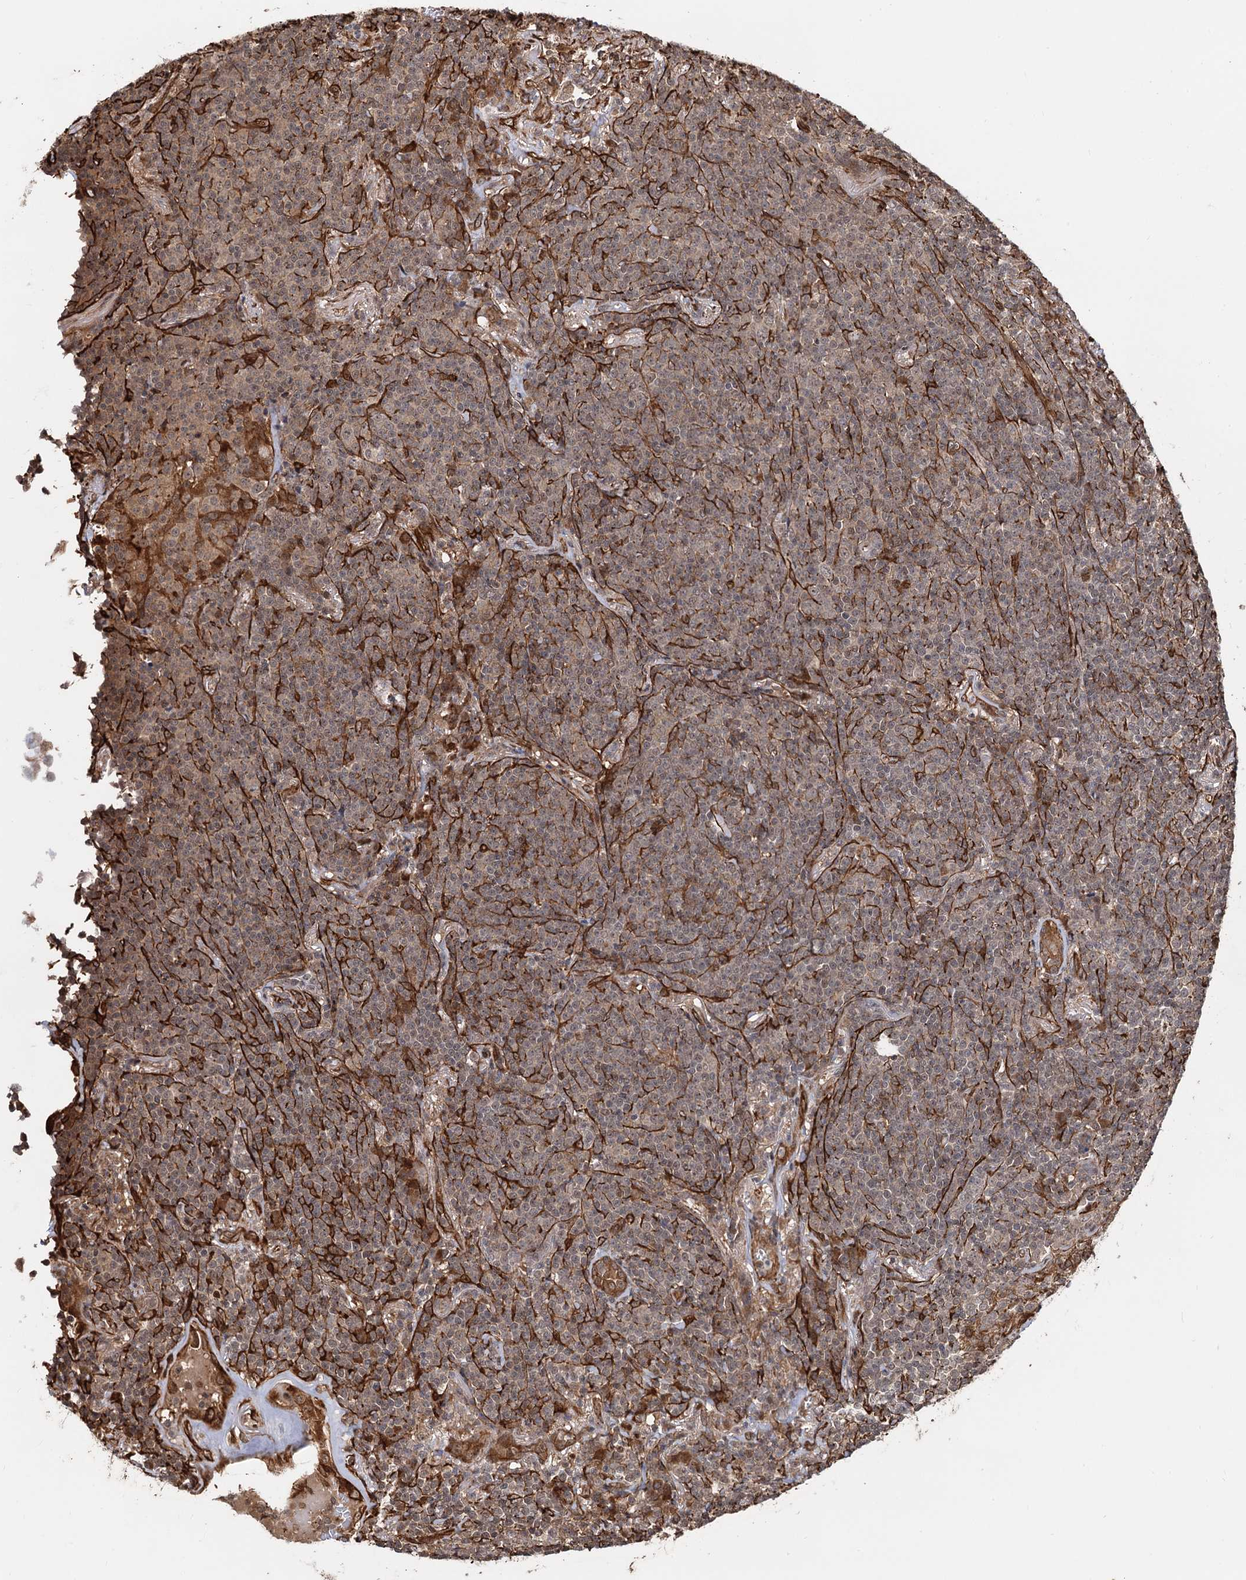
{"staining": {"intensity": "weak", "quantity": "<25%", "location": "nuclear"}, "tissue": "lymphoma", "cell_type": "Tumor cells", "image_type": "cancer", "snomed": [{"axis": "morphology", "description": "Malignant lymphoma, non-Hodgkin's type, Low grade"}, {"axis": "topography", "description": "Lung"}], "caption": "A high-resolution histopathology image shows IHC staining of low-grade malignant lymphoma, non-Hodgkin's type, which reveals no significant expression in tumor cells.", "gene": "SNRNP25", "patient": {"sex": "female", "age": 71}}